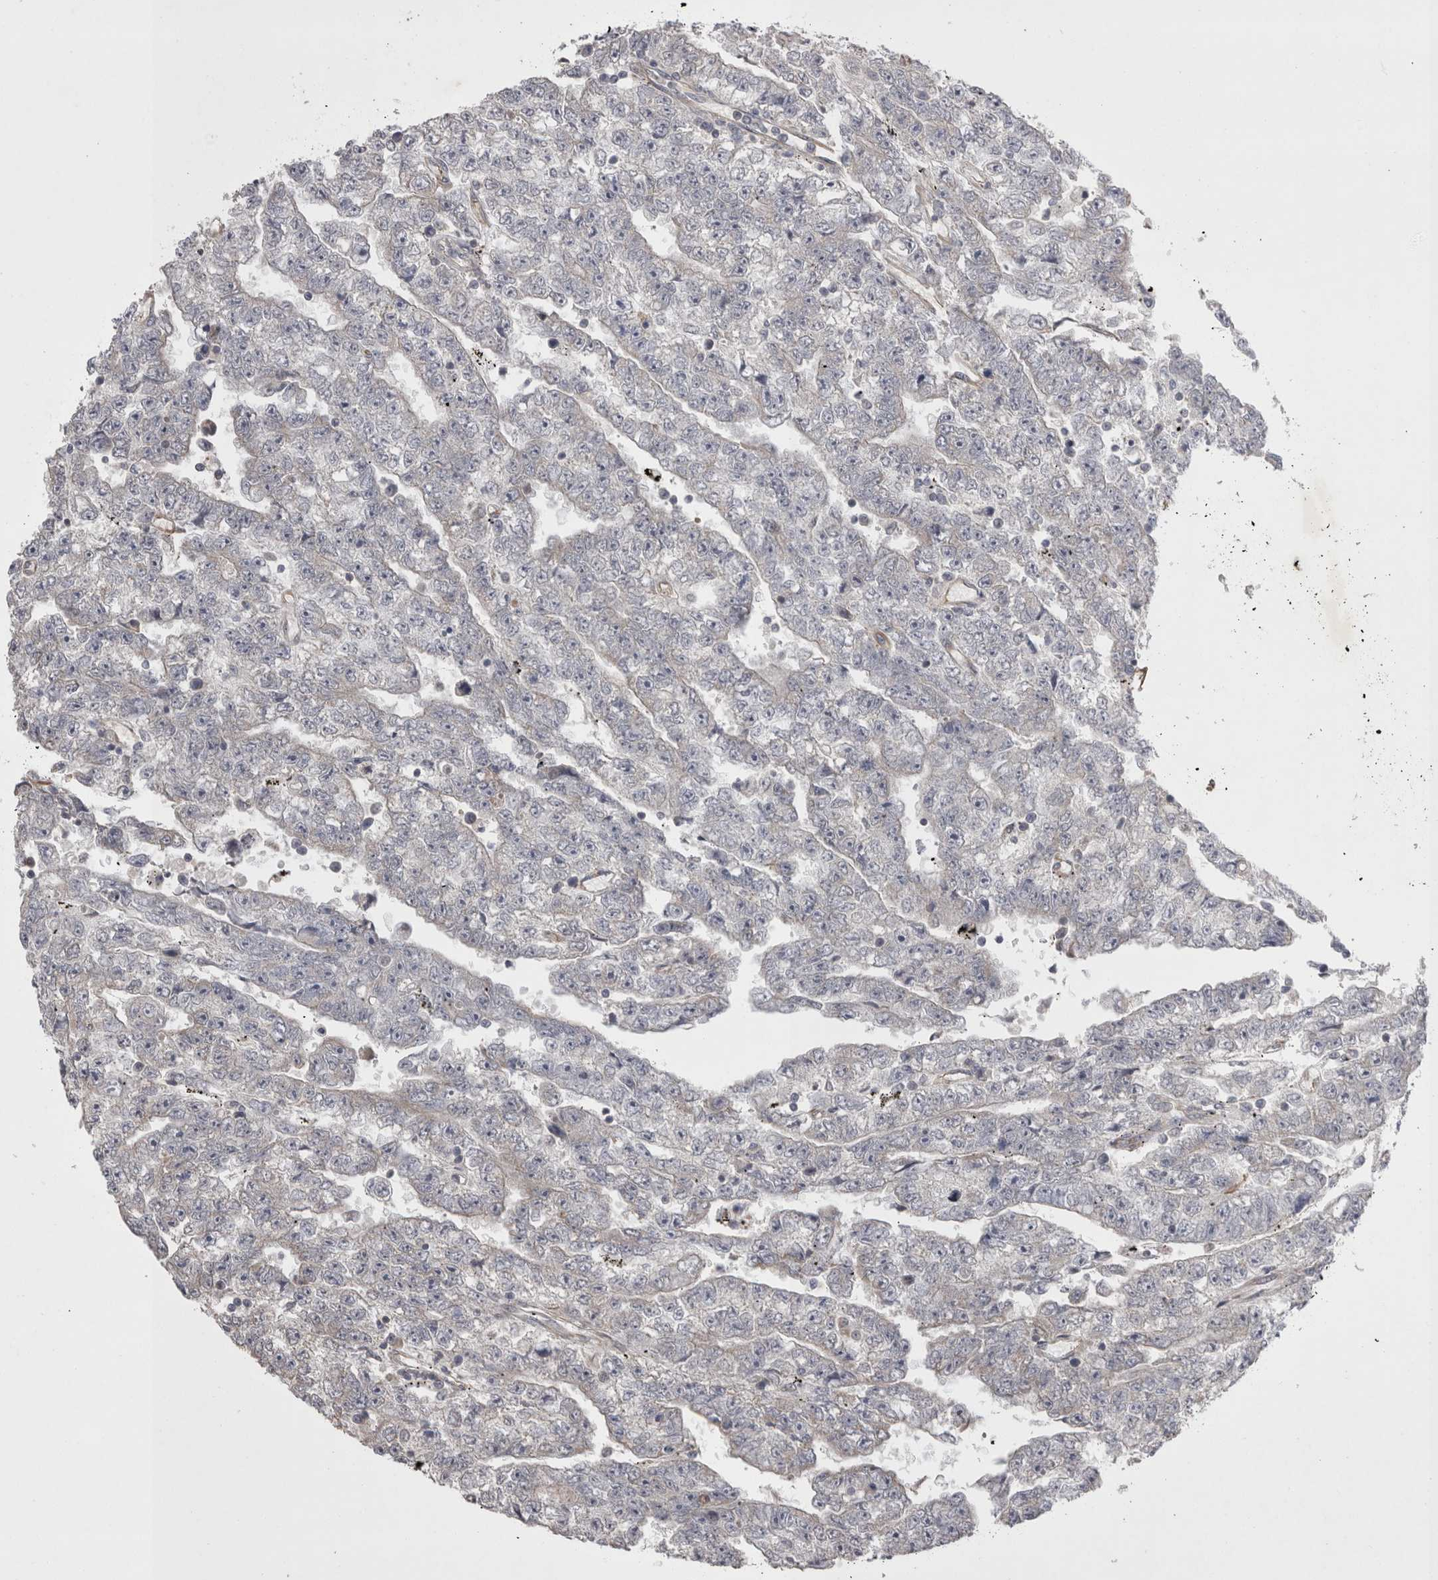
{"staining": {"intensity": "negative", "quantity": "none", "location": "none"}, "tissue": "testis cancer", "cell_type": "Tumor cells", "image_type": "cancer", "snomed": [{"axis": "morphology", "description": "Carcinoma, Embryonal, NOS"}, {"axis": "topography", "description": "Testis"}], "caption": "This is an immunohistochemistry micrograph of testis cancer. There is no positivity in tumor cells.", "gene": "TSPOAP1", "patient": {"sex": "male", "age": 25}}